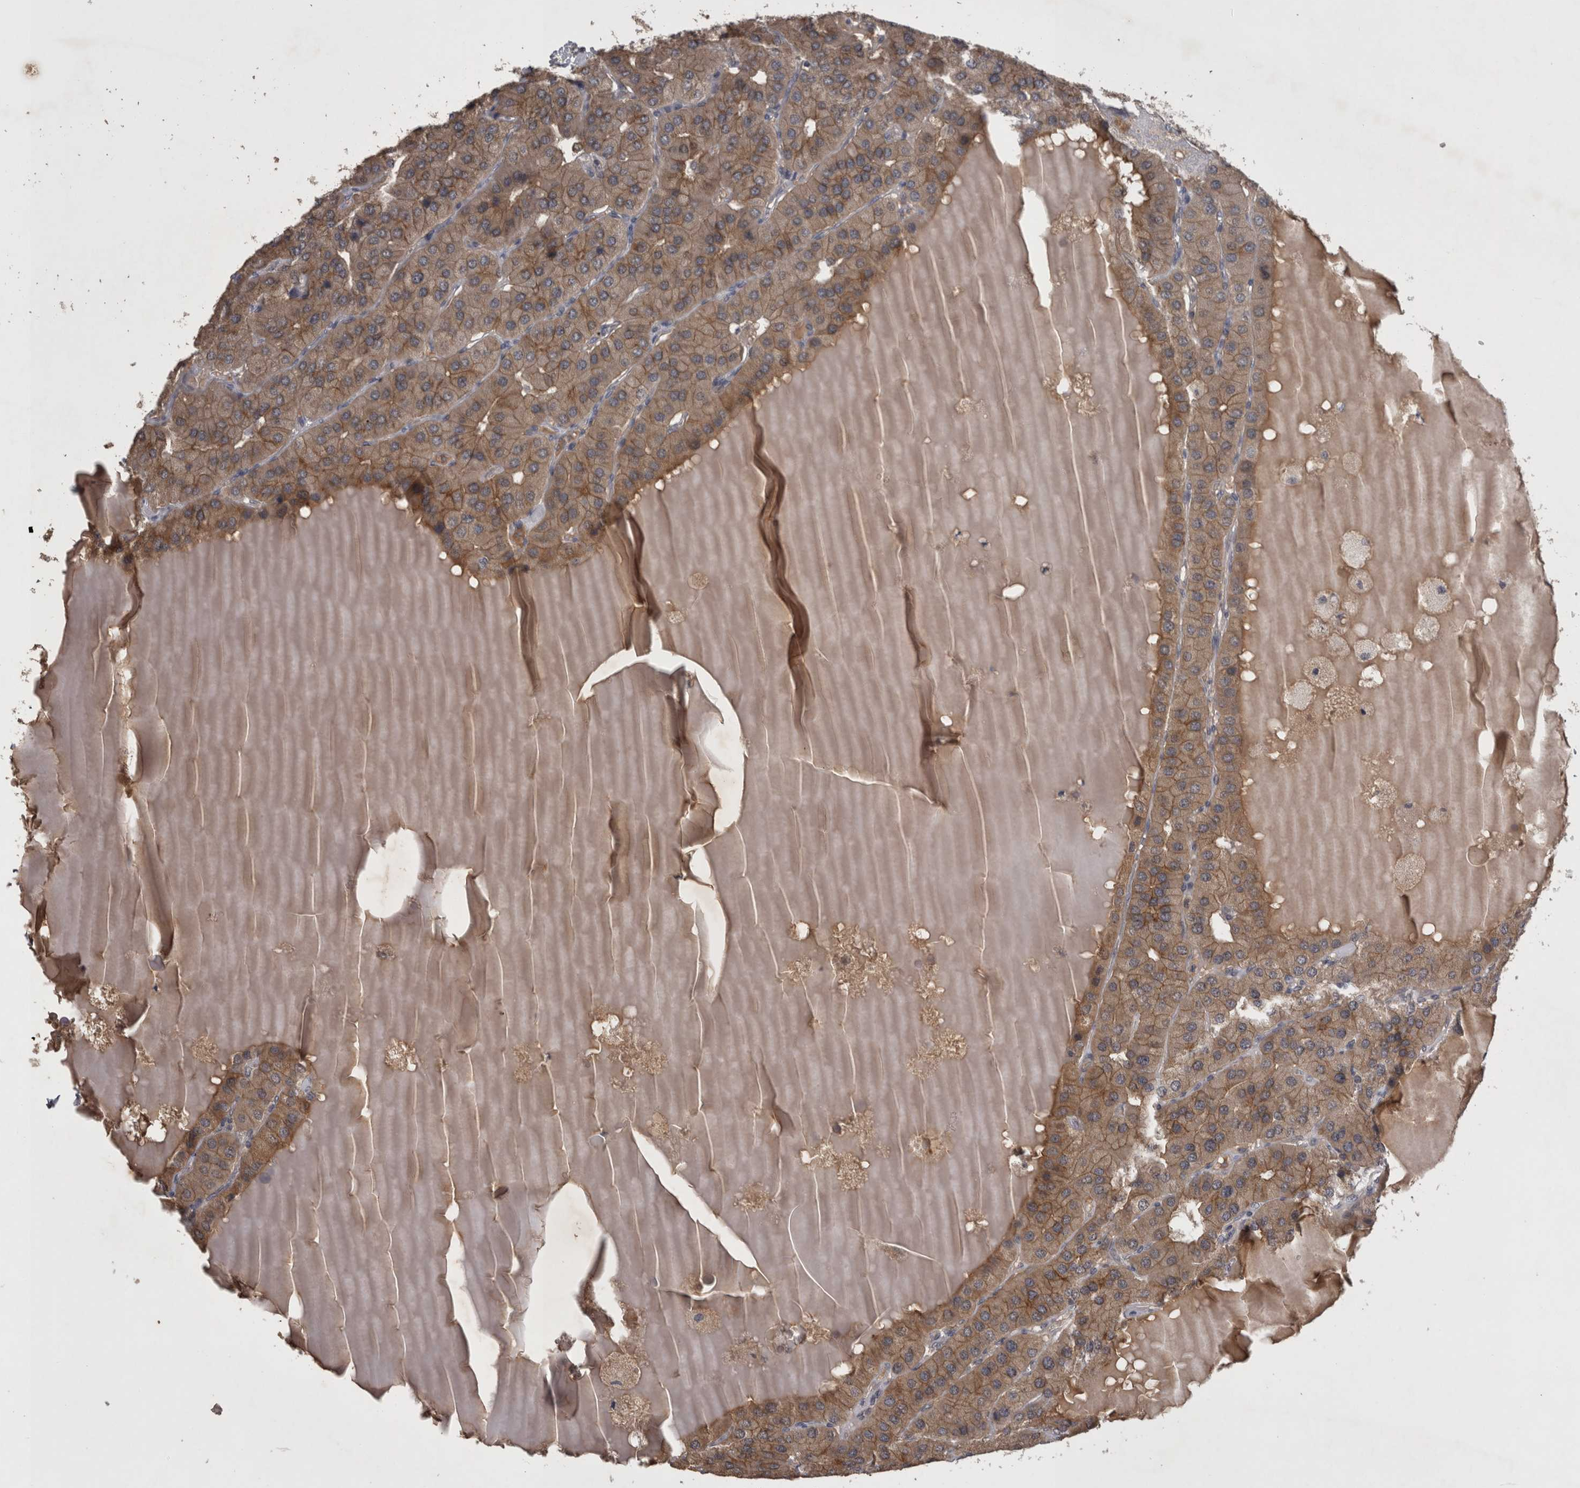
{"staining": {"intensity": "moderate", "quantity": "25%-75%", "location": "cytoplasmic/membranous"}, "tissue": "parathyroid gland", "cell_type": "Glandular cells", "image_type": "normal", "snomed": [{"axis": "morphology", "description": "Normal tissue, NOS"}, {"axis": "morphology", "description": "Adenoma, NOS"}, {"axis": "topography", "description": "Parathyroid gland"}], "caption": "Moderate cytoplasmic/membranous positivity for a protein is seen in approximately 25%-75% of glandular cells of unremarkable parathyroid gland using immunohistochemistry.", "gene": "ZNF114", "patient": {"sex": "female", "age": 86}}